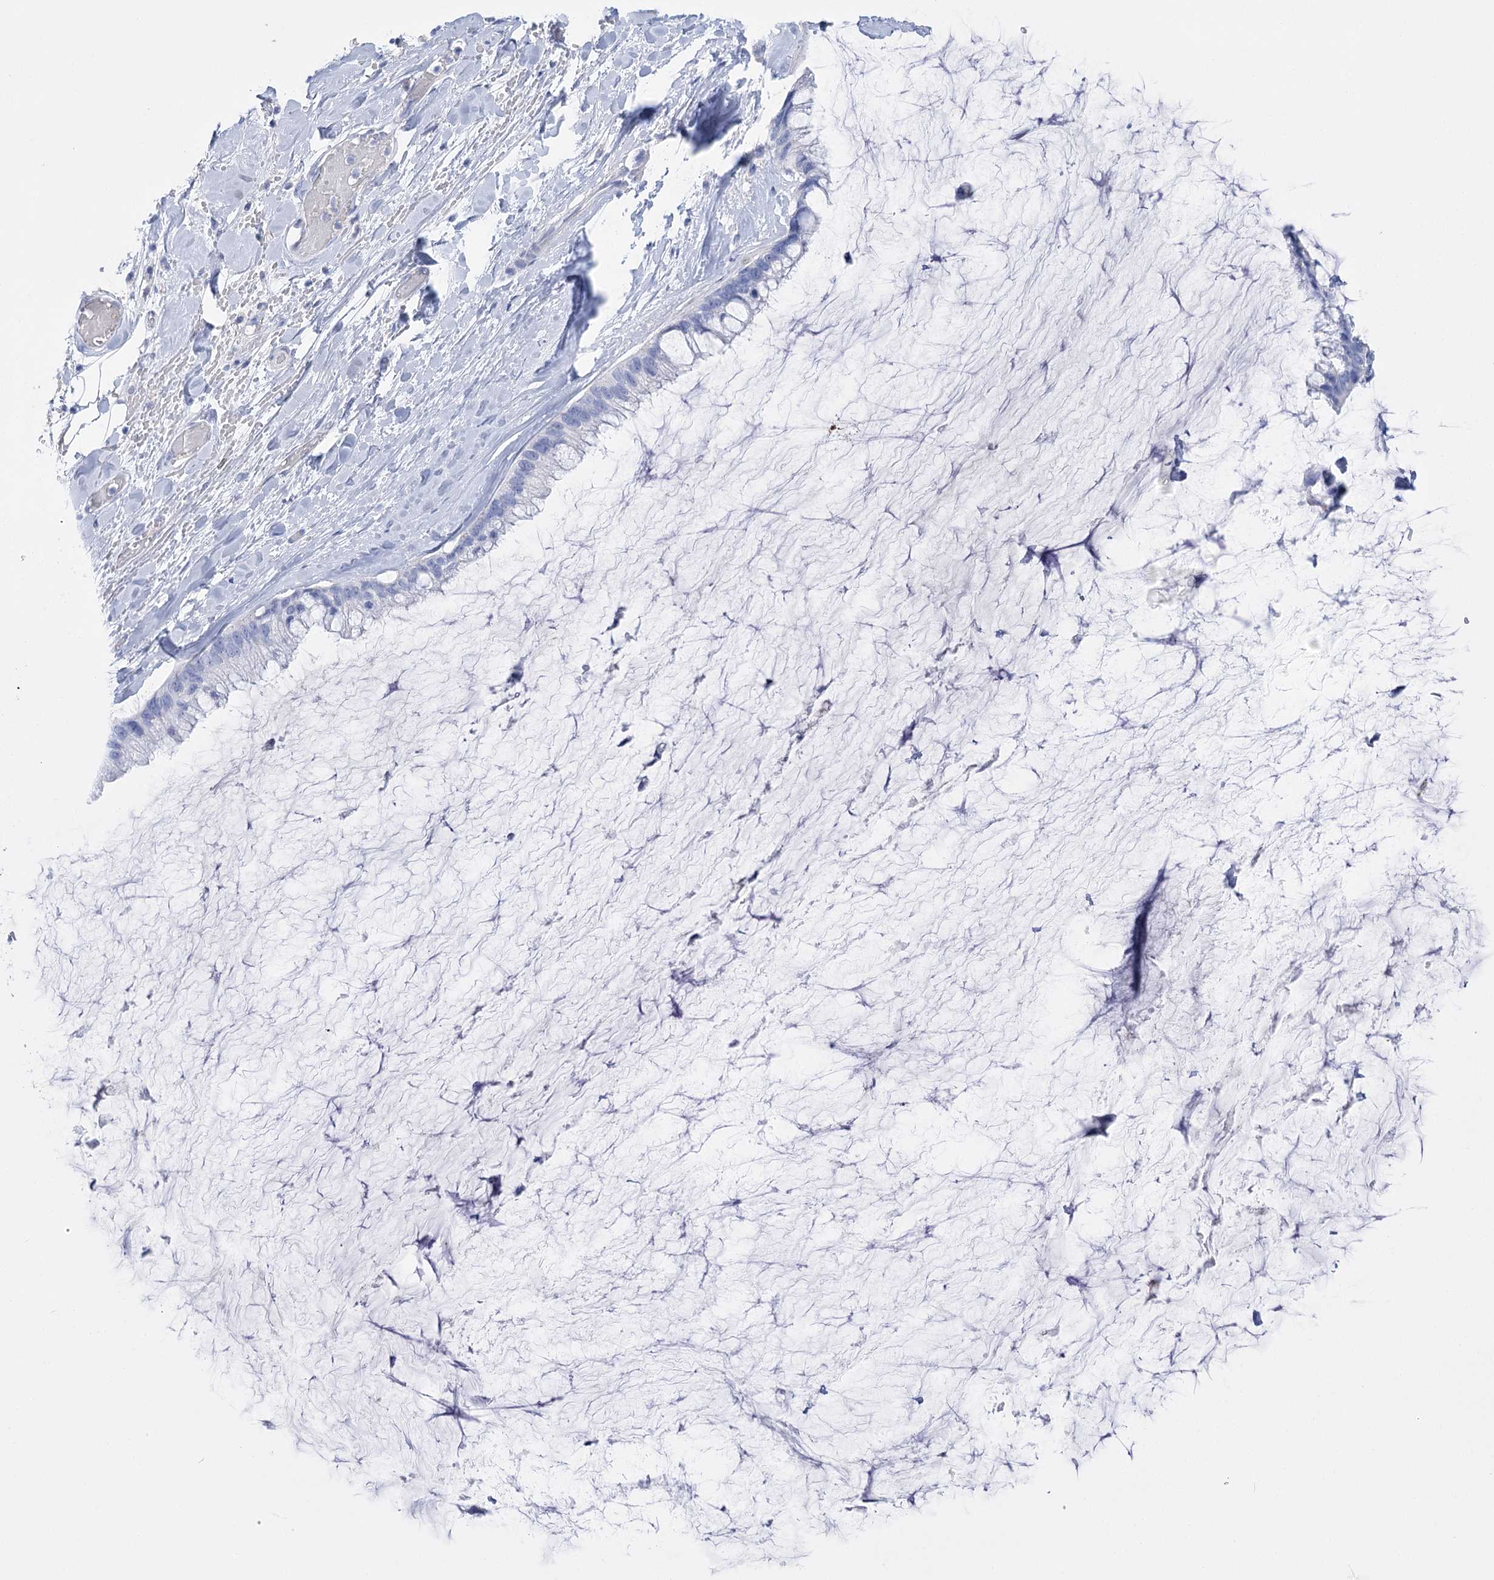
{"staining": {"intensity": "negative", "quantity": "none", "location": "none"}, "tissue": "ovarian cancer", "cell_type": "Tumor cells", "image_type": "cancer", "snomed": [{"axis": "morphology", "description": "Cystadenocarcinoma, mucinous, NOS"}, {"axis": "topography", "description": "Ovary"}], "caption": "This is an immunohistochemistry (IHC) histopathology image of human ovarian cancer. There is no positivity in tumor cells.", "gene": "PCDHA1", "patient": {"sex": "female", "age": 39}}